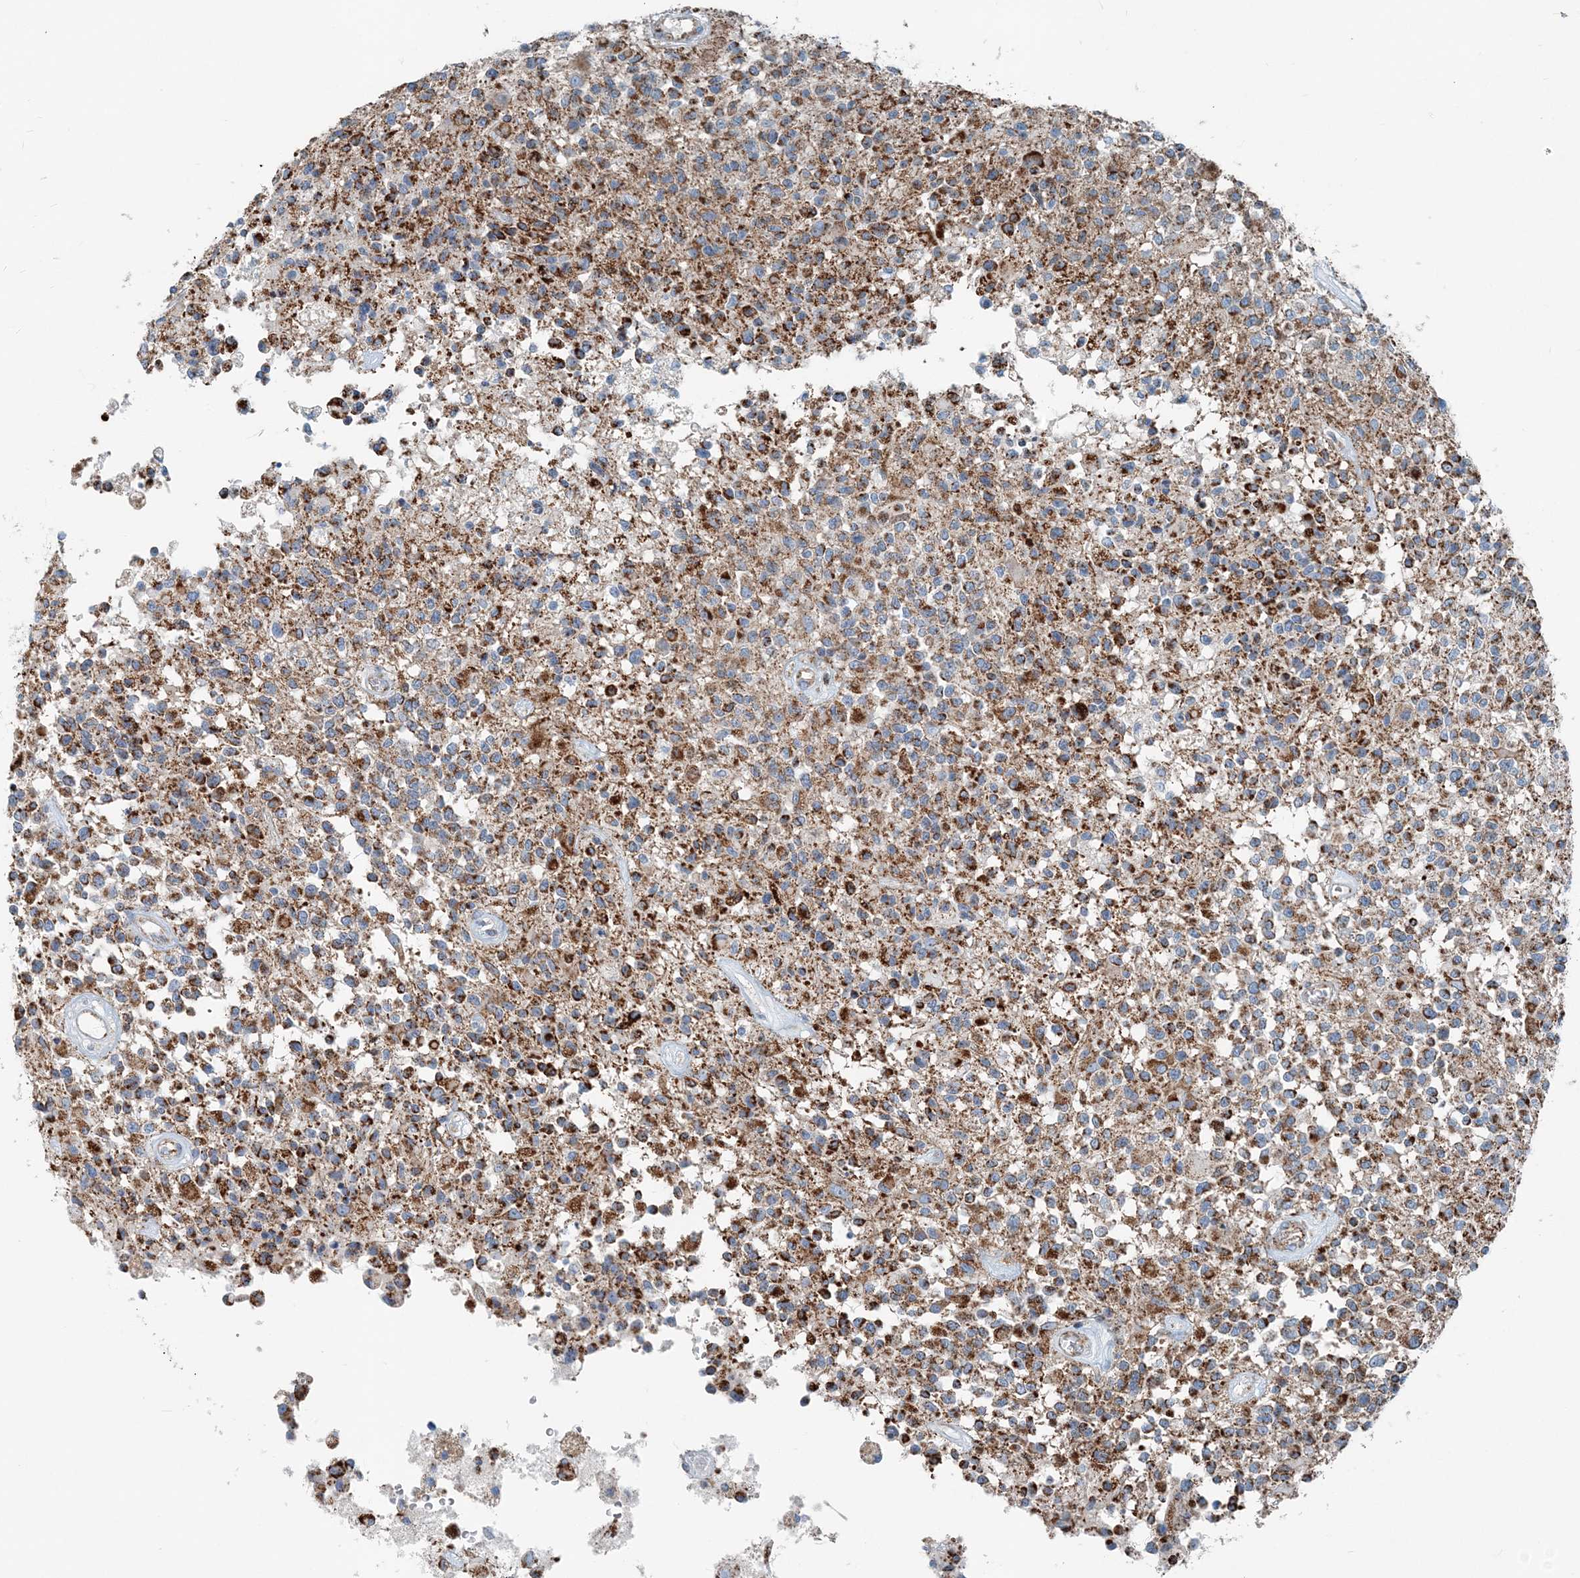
{"staining": {"intensity": "strong", "quantity": "25%-75%", "location": "cytoplasmic/membranous"}, "tissue": "glioma", "cell_type": "Tumor cells", "image_type": "cancer", "snomed": [{"axis": "morphology", "description": "Glioma, malignant, High grade"}, {"axis": "morphology", "description": "Glioblastoma, NOS"}, {"axis": "topography", "description": "Brain"}], "caption": "Protein analysis of glioblastoma tissue shows strong cytoplasmic/membranous expression in approximately 25%-75% of tumor cells.", "gene": "INTU", "patient": {"sex": "male", "age": 60}}